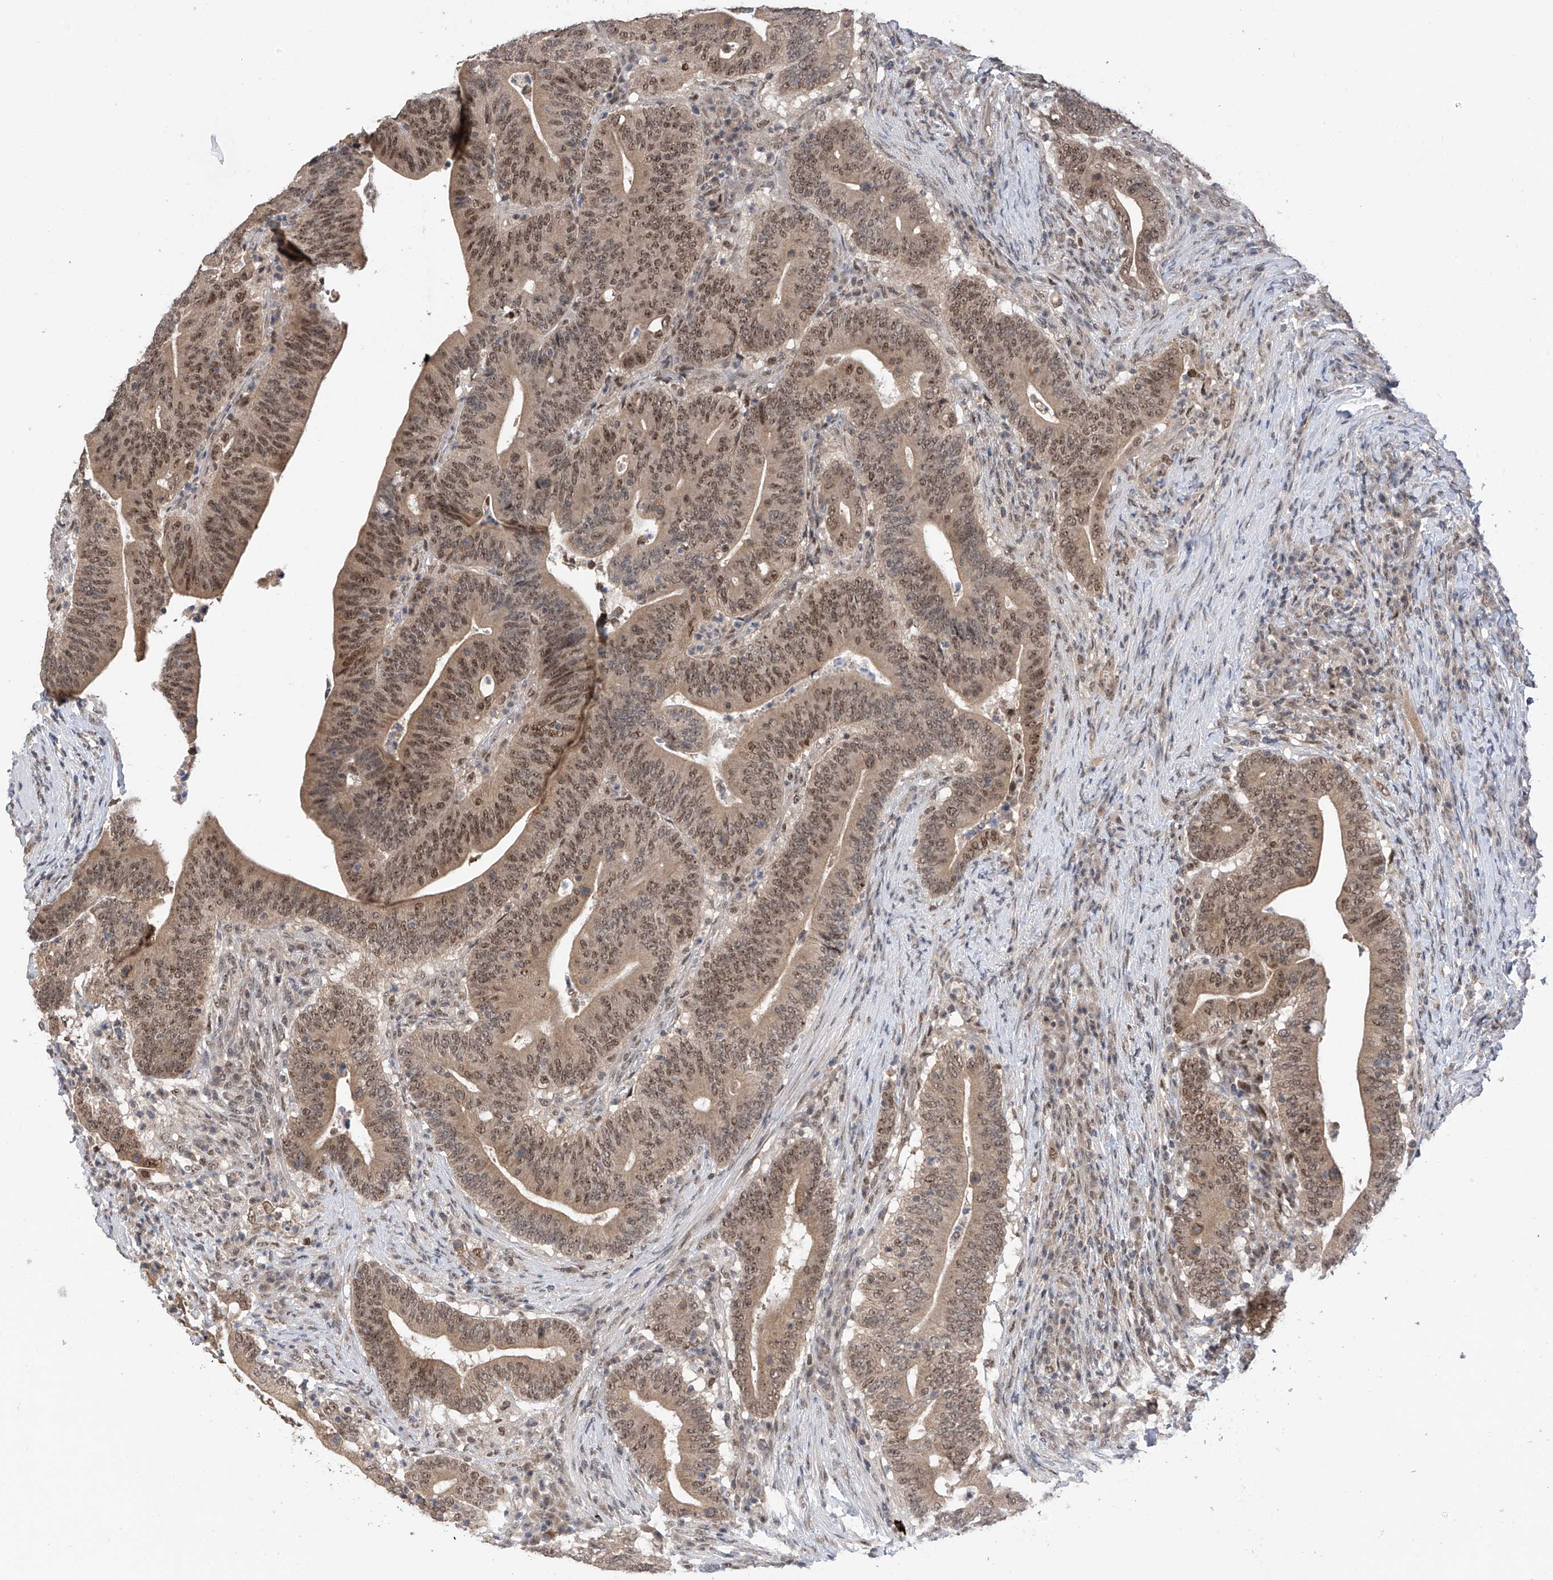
{"staining": {"intensity": "moderate", "quantity": ">75%", "location": "nuclear"}, "tissue": "colorectal cancer", "cell_type": "Tumor cells", "image_type": "cancer", "snomed": [{"axis": "morphology", "description": "Adenocarcinoma, NOS"}, {"axis": "topography", "description": "Colon"}], "caption": "IHC of human adenocarcinoma (colorectal) displays medium levels of moderate nuclear expression in approximately >75% of tumor cells.", "gene": "RPAIN", "patient": {"sex": "female", "age": 66}}